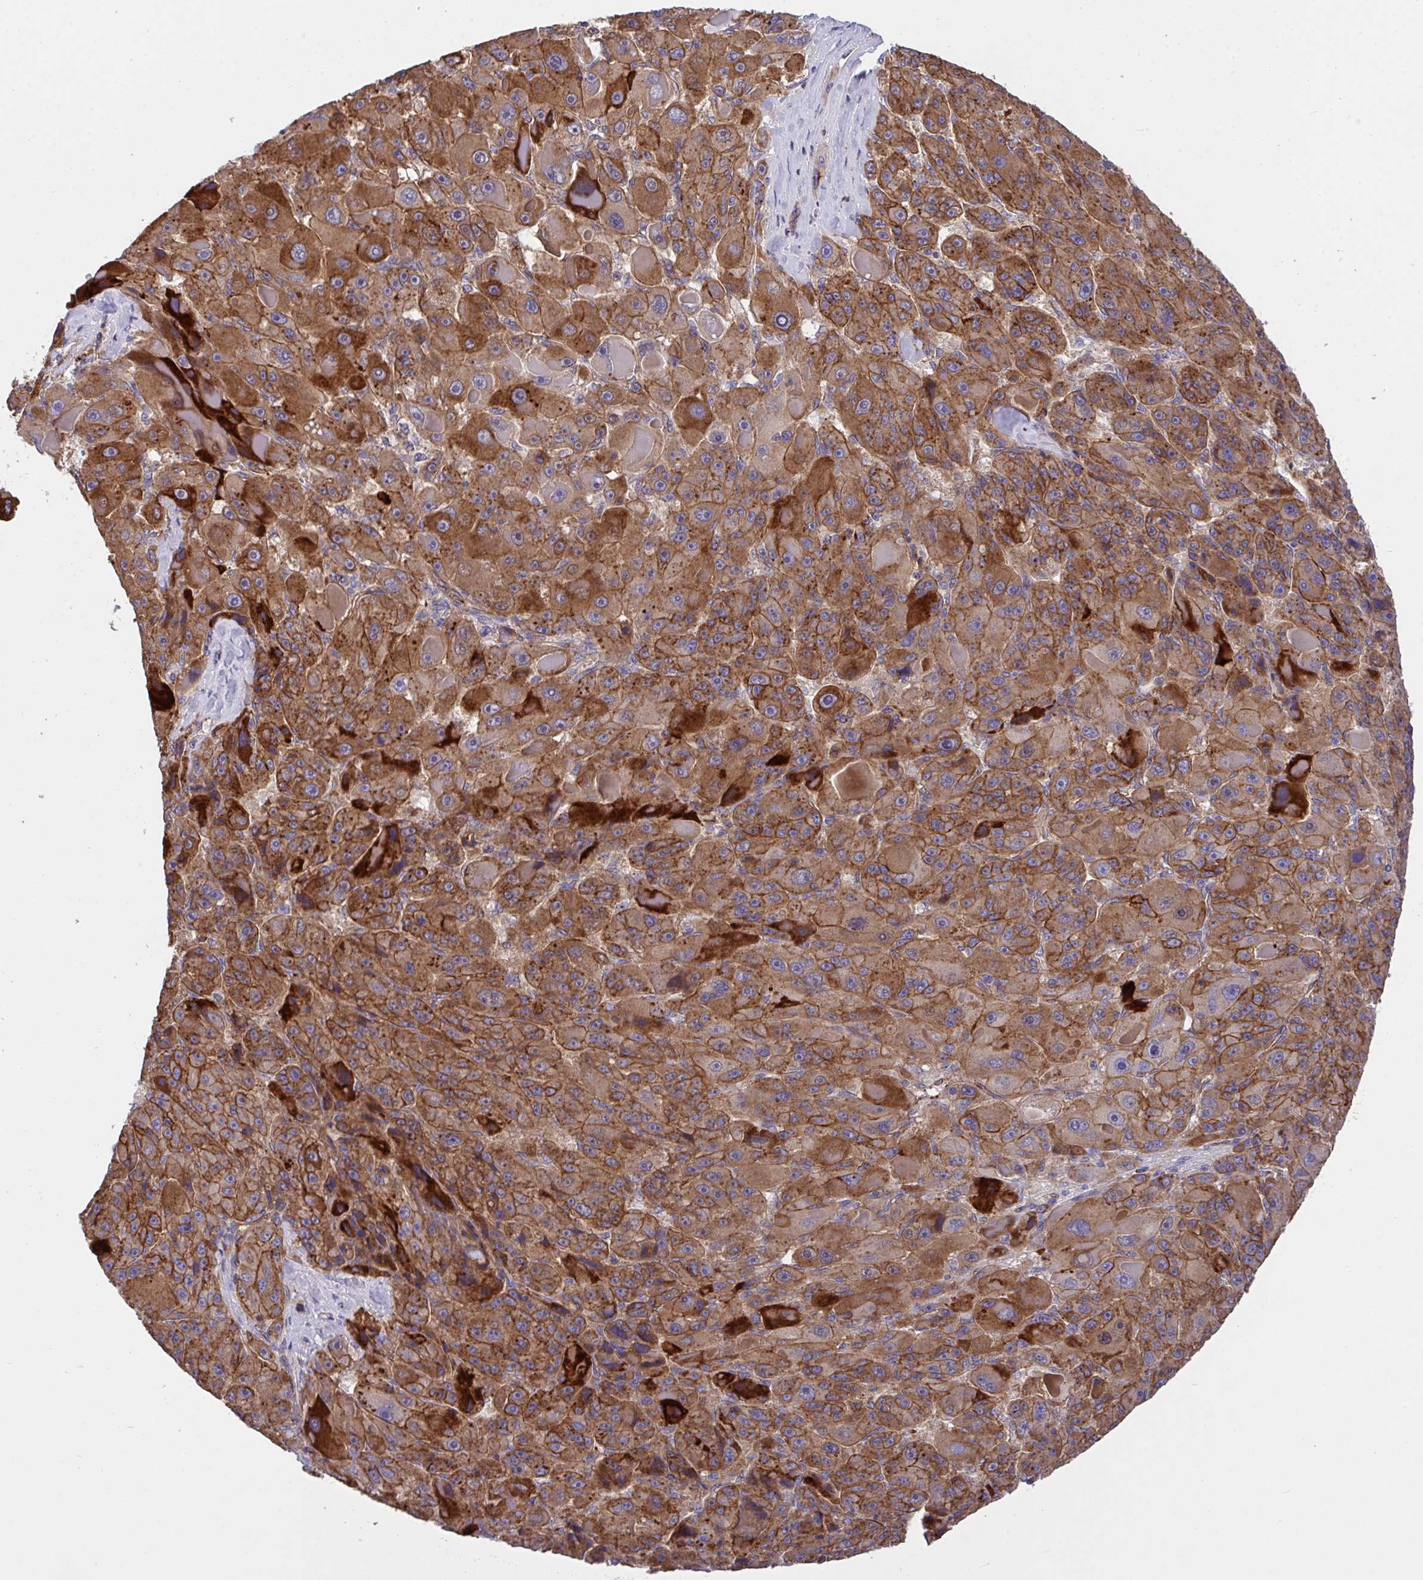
{"staining": {"intensity": "moderate", "quantity": ">75%", "location": "cytoplasmic/membranous"}, "tissue": "liver cancer", "cell_type": "Tumor cells", "image_type": "cancer", "snomed": [{"axis": "morphology", "description": "Carcinoma, Hepatocellular, NOS"}, {"axis": "topography", "description": "Liver"}], "caption": "Human liver cancer (hepatocellular carcinoma) stained with a brown dye demonstrates moderate cytoplasmic/membranous positive expression in about >75% of tumor cells.", "gene": "C4orf36", "patient": {"sex": "male", "age": 76}}